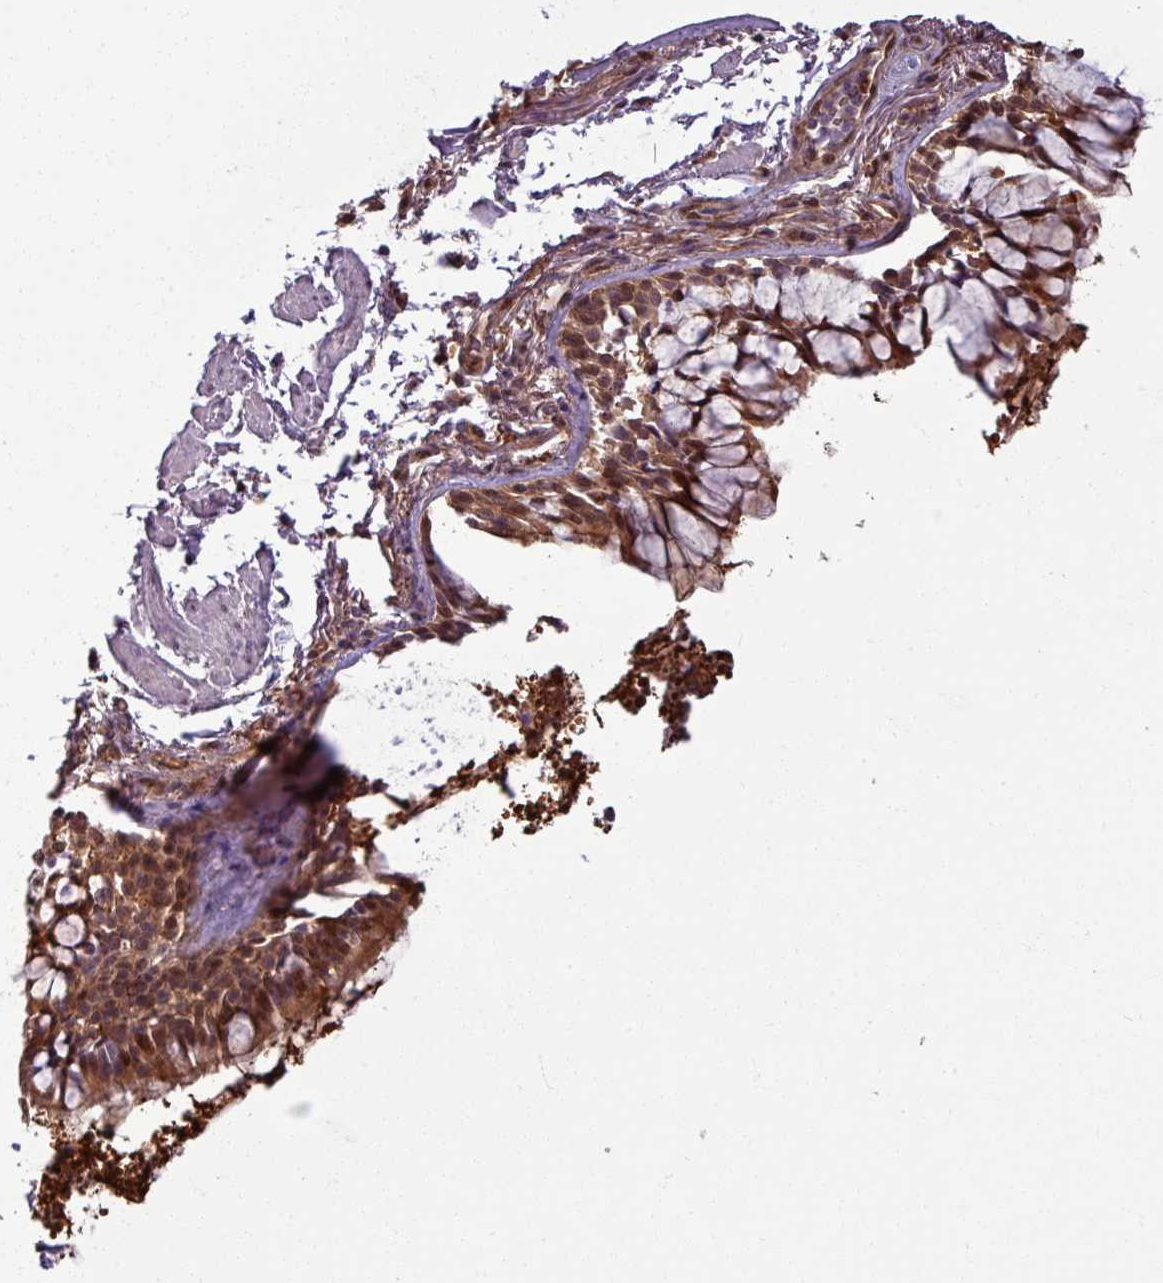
{"staining": {"intensity": "moderate", "quantity": ">75%", "location": "cytoplasmic/membranous,nuclear"}, "tissue": "bronchus", "cell_type": "Respiratory epithelial cells", "image_type": "normal", "snomed": [{"axis": "morphology", "description": "Normal tissue, NOS"}, {"axis": "topography", "description": "Bronchus"}], "caption": "Immunohistochemical staining of unremarkable bronchus reveals medium levels of moderate cytoplasmic/membranous,nuclear expression in approximately >75% of respiratory epithelial cells. (DAB = brown stain, brightfield microscopy at high magnification).", "gene": "KCTD11", "patient": {"sex": "male", "age": 70}}